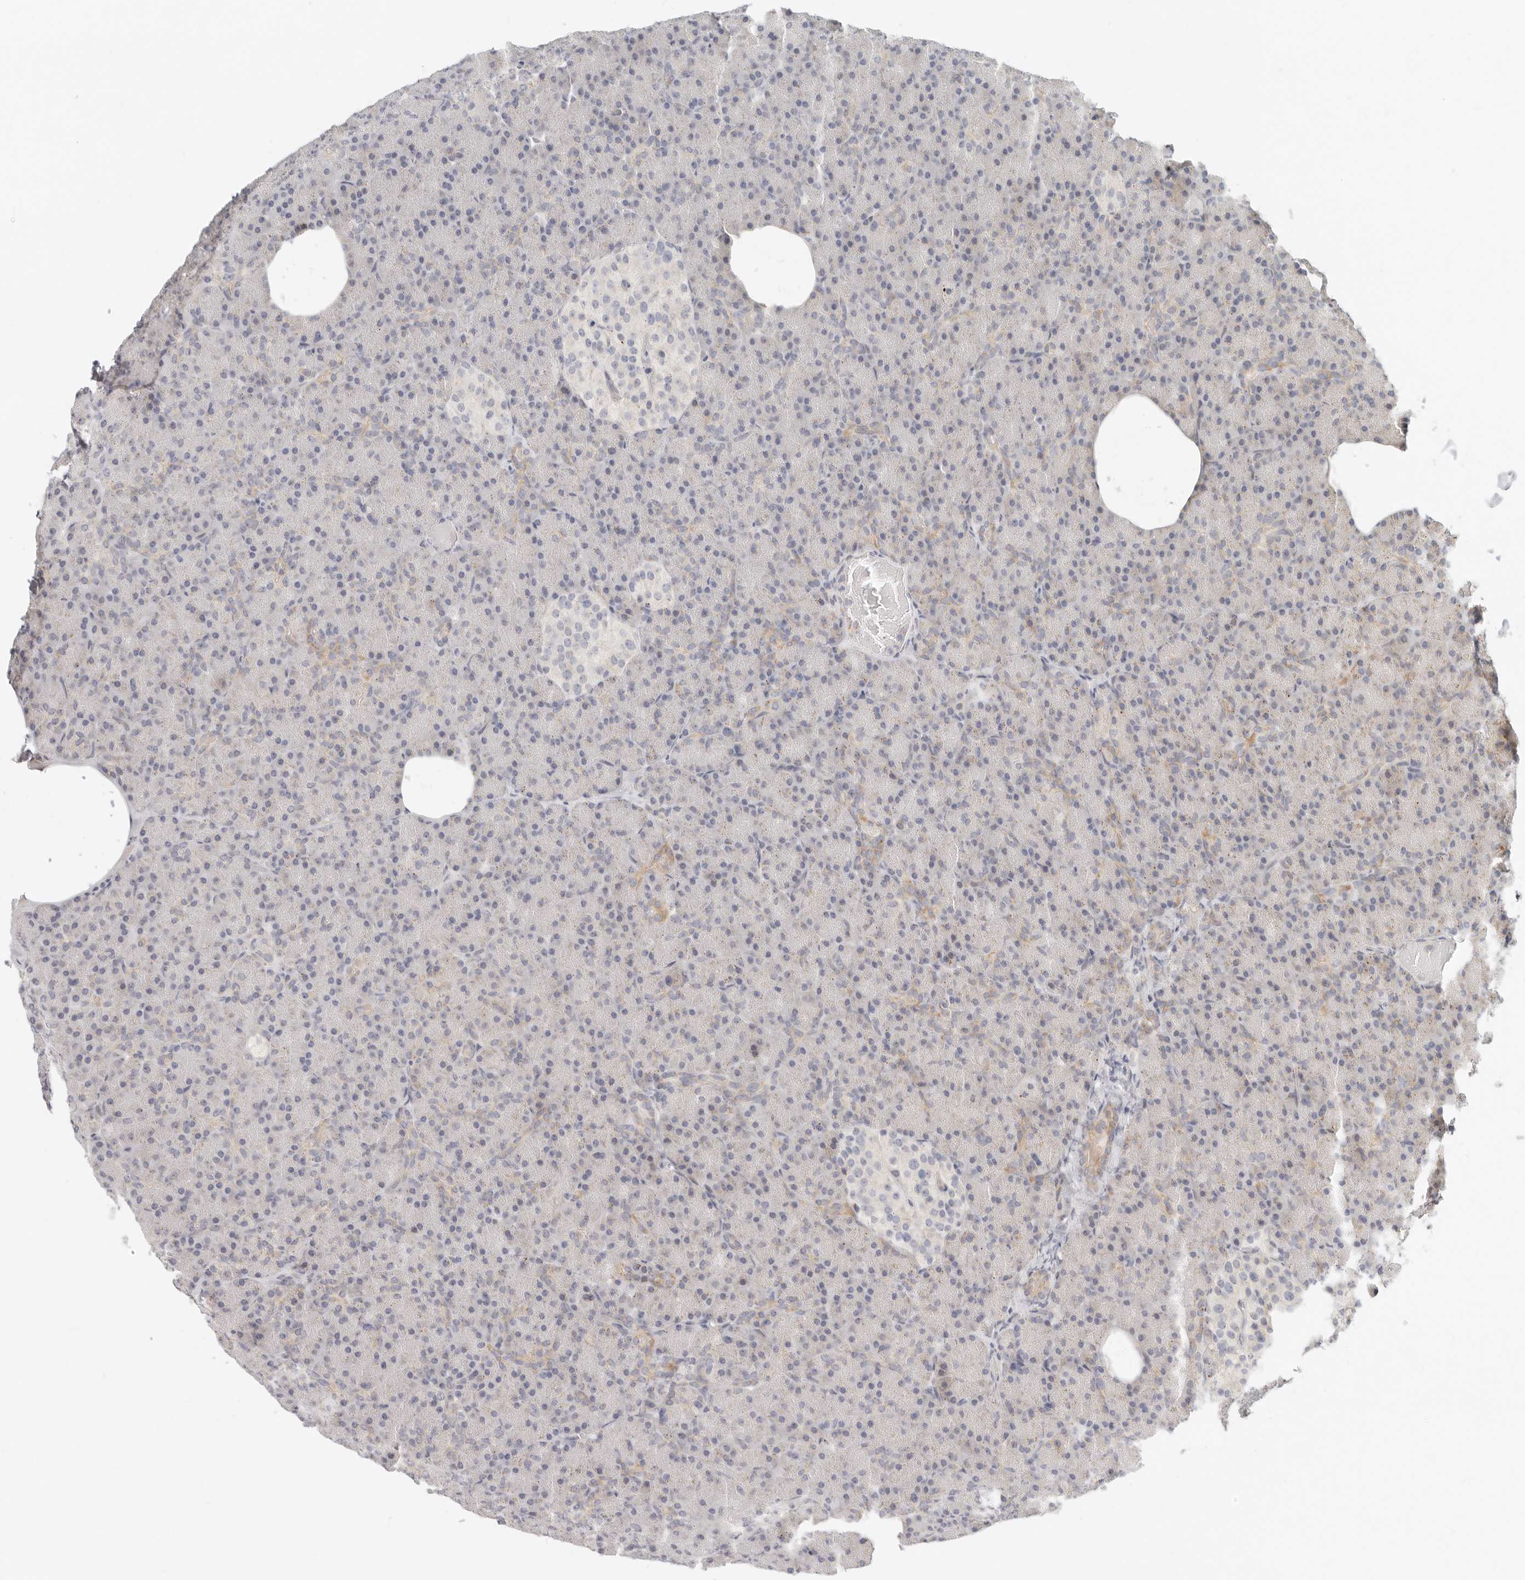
{"staining": {"intensity": "weak", "quantity": "<25%", "location": "cytoplasmic/membranous"}, "tissue": "pancreas", "cell_type": "Exocrine glandular cells", "image_type": "normal", "snomed": [{"axis": "morphology", "description": "Normal tissue, NOS"}, {"axis": "topography", "description": "Pancreas"}], "caption": "Pancreas was stained to show a protein in brown. There is no significant staining in exocrine glandular cells. (DAB (3,3'-diaminobenzidine) immunohistochemistry with hematoxylin counter stain).", "gene": "LTB4R2", "patient": {"sex": "female", "age": 43}}